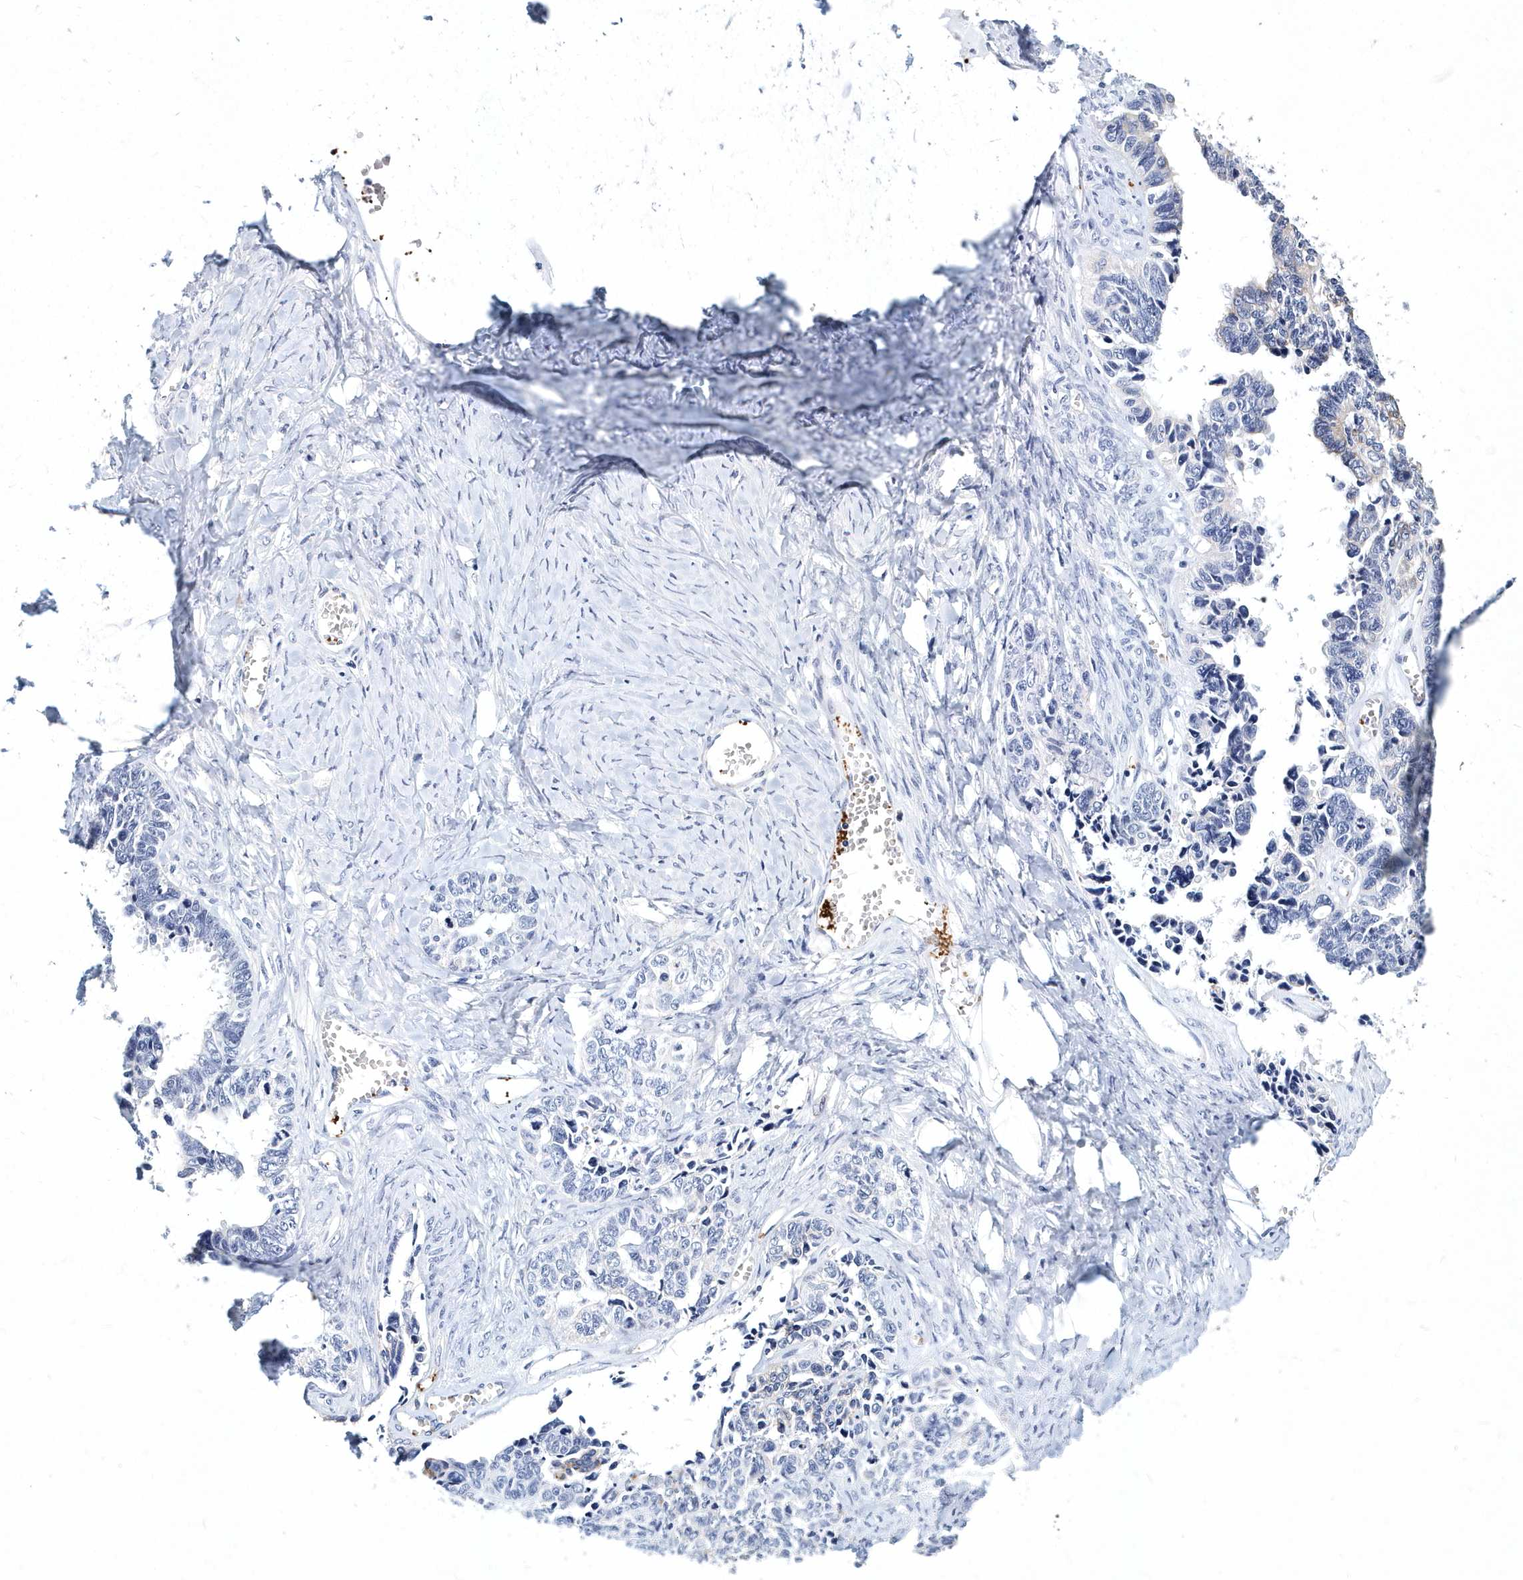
{"staining": {"intensity": "weak", "quantity": "<25%", "location": "cytoplasmic/membranous"}, "tissue": "ovarian cancer", "cell_type": "Tumor cells", "image_type": "cancer", "snomed": [{"axis": "morphology", "description": "Cystadenocarcinoma, serous, NOS"}, {"axis": "topography", "description": "Ovary"}], "caption": "Tumor cells show no significant protein expression in serous cystadenocarcinoma (ovarian). Nuclei are stained in blue.", "gene": "ITGA2B", "patient": {"sex": "female", "age": 79}}